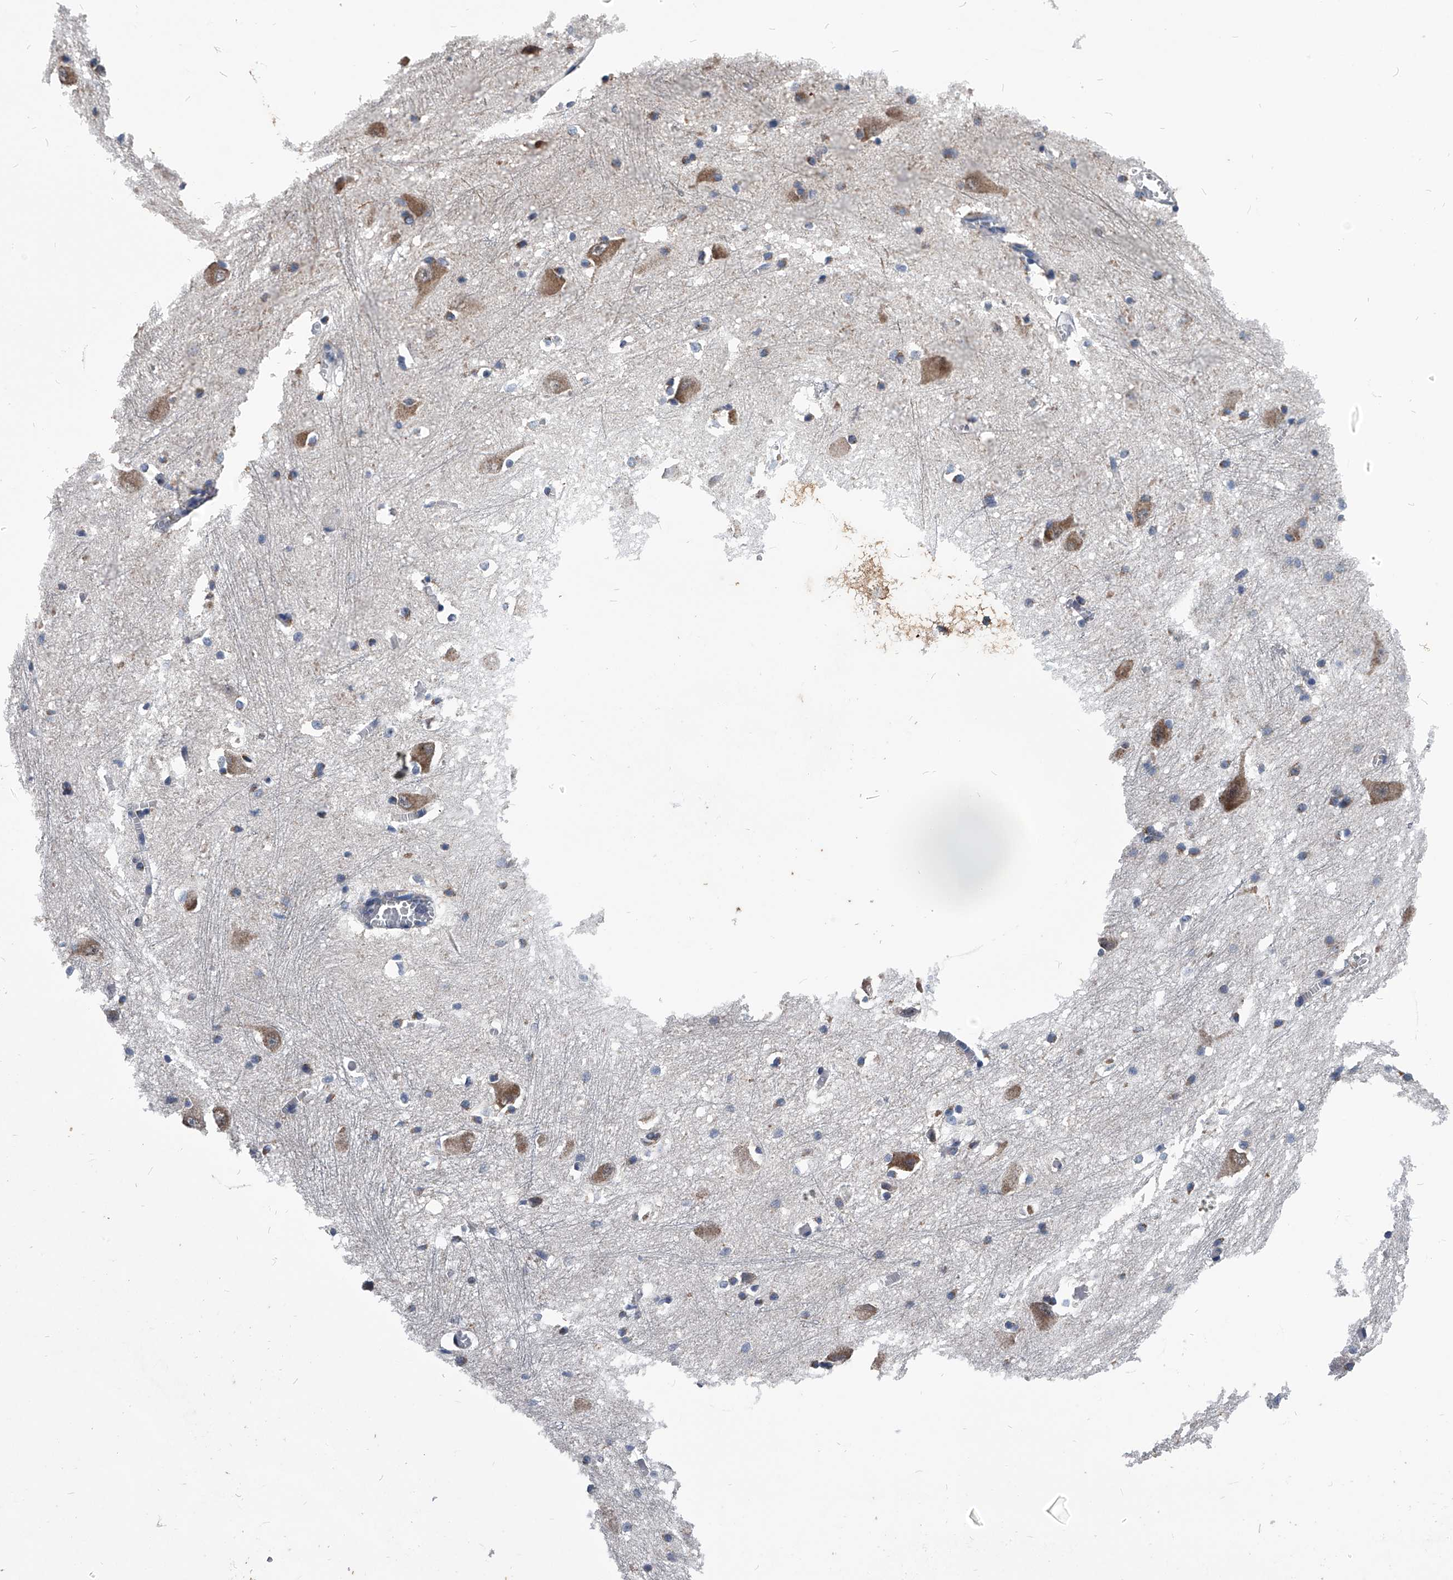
{"staining": {"intensity": "moderate", "quantity": "<25%", "location": "cytoplasmic/membranous"}, "tissue": "caudate", "cell_type": "Glial cells", "image_type": "normal", "snomed": [{"axis": "morphology", "description": "Normal tissue, NOS"}, {"axis": "topography", "description": "Lateral ventricle wall"}], "caption": "IHC (DAB (3,3'-diaminobenzidine)) staining of unremarkable caudate displays moderate cytoplasmic/membranous protein positivity in approximately <25% of glial cells. The protein of interest is shown in brown color, while the nuclei are stained blue.", "gene": "OAT", "patient": {"sex": "male", "age": 37}}